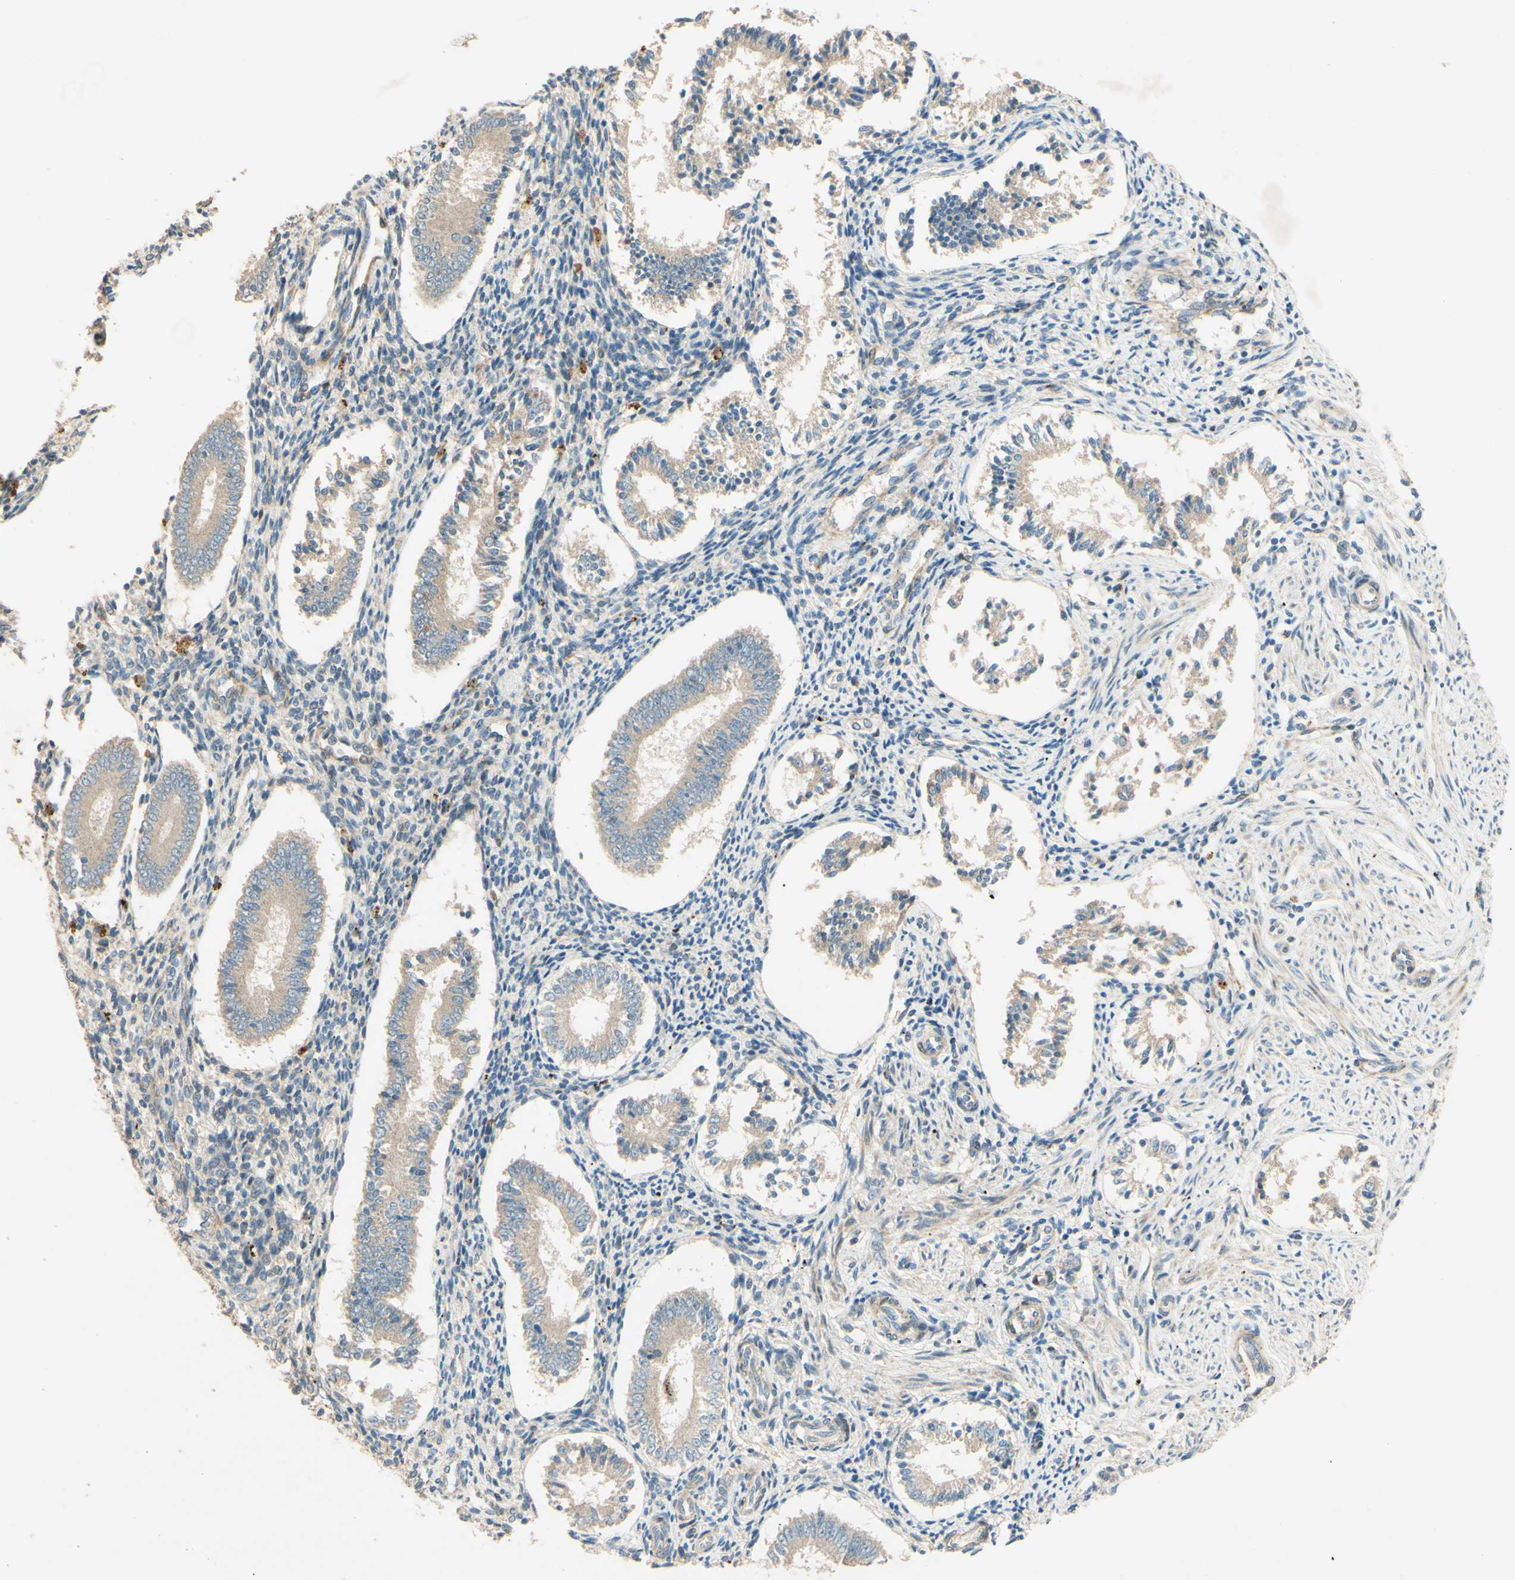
{"staining": {"intensity": "weak", "quantity": ">75%", "location": "cytoplasmic/membranous"}, "tissue": "endometrium", "cell_type": "Cells in endometrial stroma", "image_type": "normal", "snomed": [{"axis": "morphology", "description": "Normal tissue, NOS"}, {"axis": "topography", "description": "Endometrium"}], "caption": "IHC of normal endometrium exhibits low levels of weak cytoplasmic/membranous staining in about >75% of cells in endometrial stroma. The protein of interest is shown in brown color, while the nuclei are stained blue.", "gene": "ADAM17", "patient": {"sex": "female", "age": 42}}